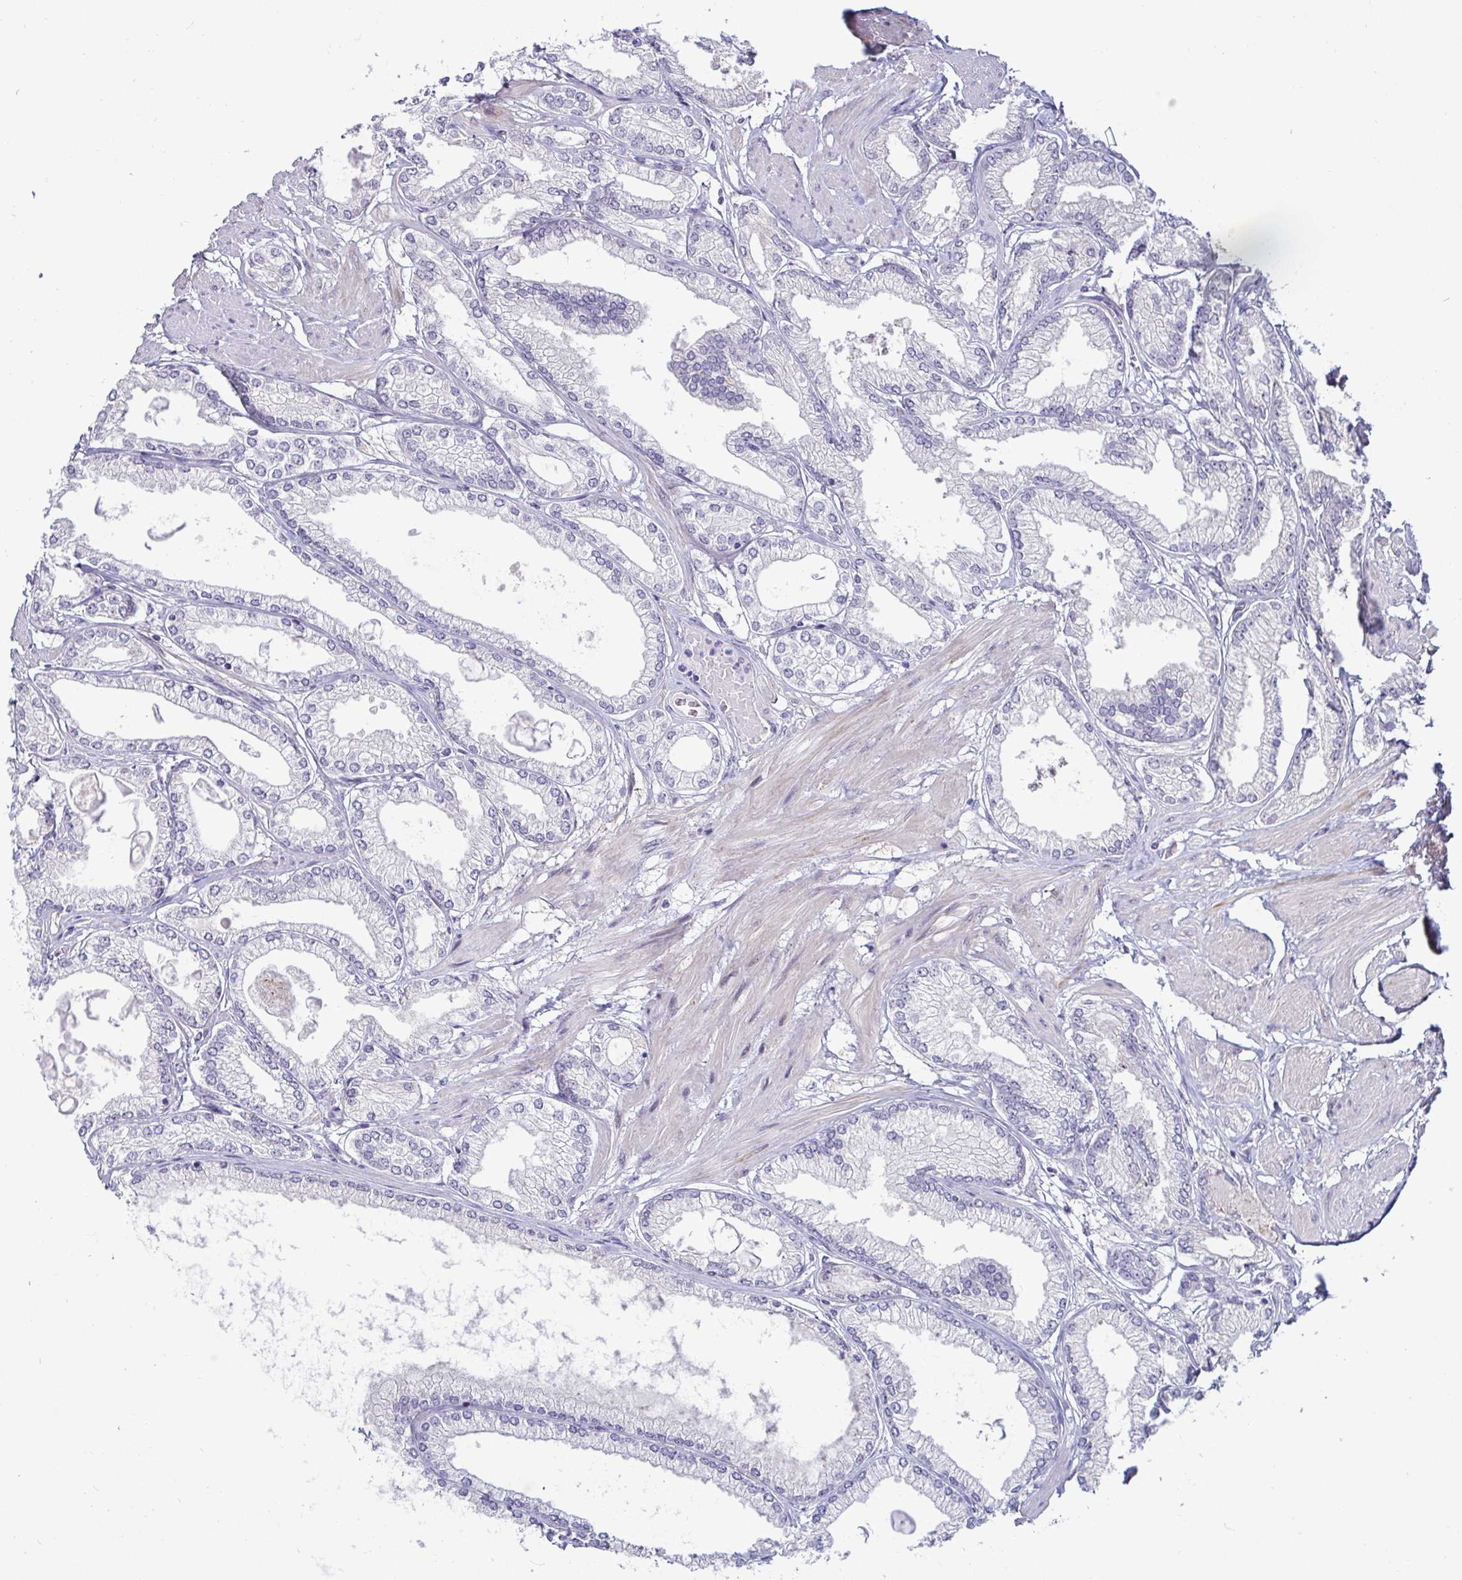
{"staining": {"intensity": "negative", "quantity": "none", "location": "none"}, "tissue": "prostate cancer", "cell_type": "Tumor cells", "image_type": "cancer", "snomed": [{"axis": "morphology", "description": "Adenocarcinoma, High grade"}, {"axis": "topography", "description": "Prostate"}], "caption": "An image of human high-grade adenocarcinoma (prostate) is negative for staining in tumor cells. Nuclei are stained in blue.", "gene": "GSTM1", "patient": {"sex": "male", "age": 68}}